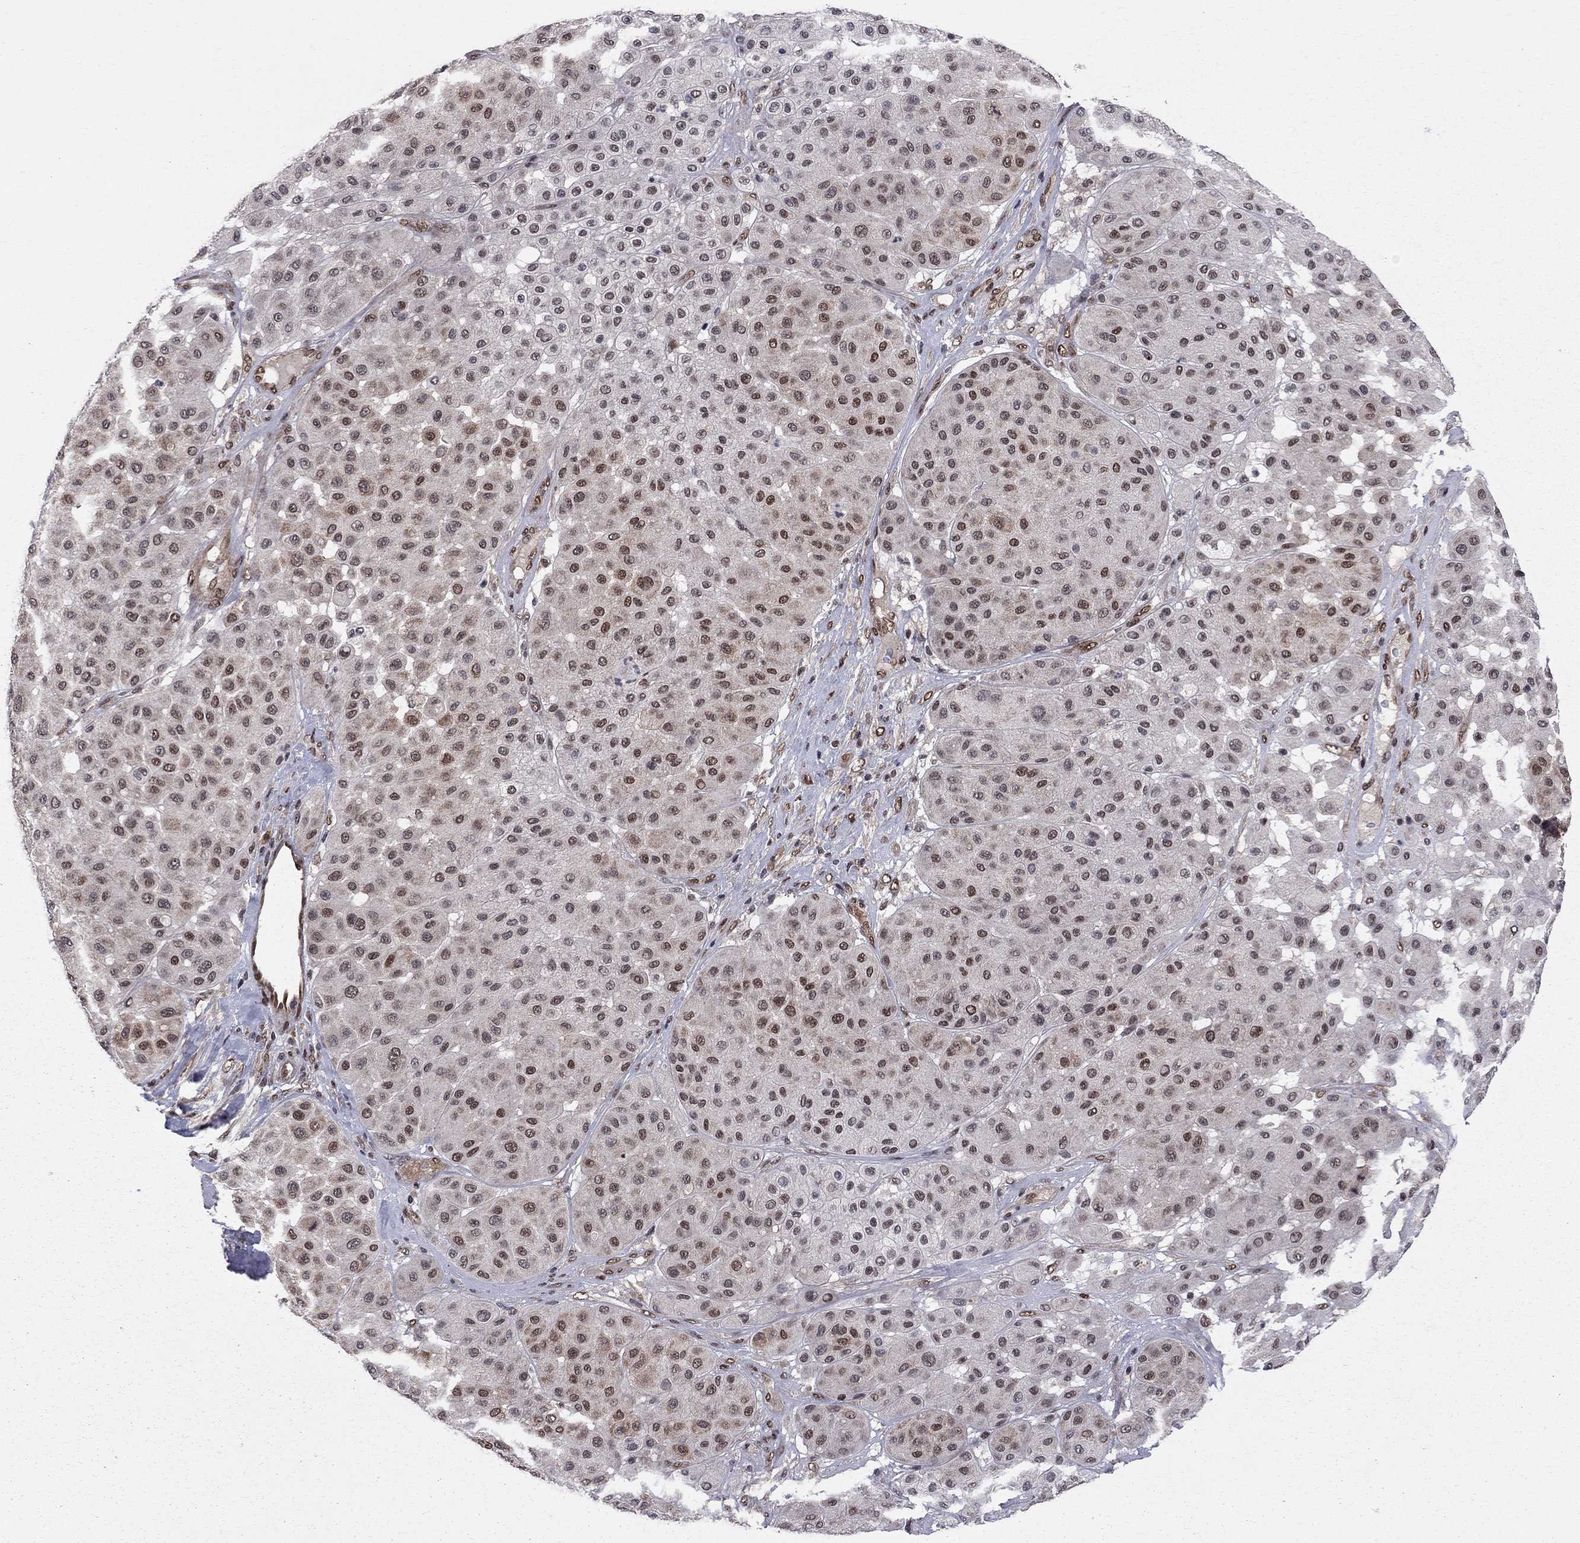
{"staining": {"intensity": "moderate", "quantity": "<25%", "location": "nuclear"}, "tissue": "melanoma", "cell_type": "Tumor cells", "image_type": "cancer", "snomed": [{"axis": "morphology", "description": "Malignant melanoma, Metastatic site"}, {"axis": "topography", "description": "Smooth muscle"}], "caption": "Tumor cells show moderate nuclear positivity in approximately <25% of cells in melanoma. Immunohistochemistry stains the protein in brown and the nuclei are stained blue.", "gene": "SAP30L", "patient": {"sex": "male", "age": 41}}